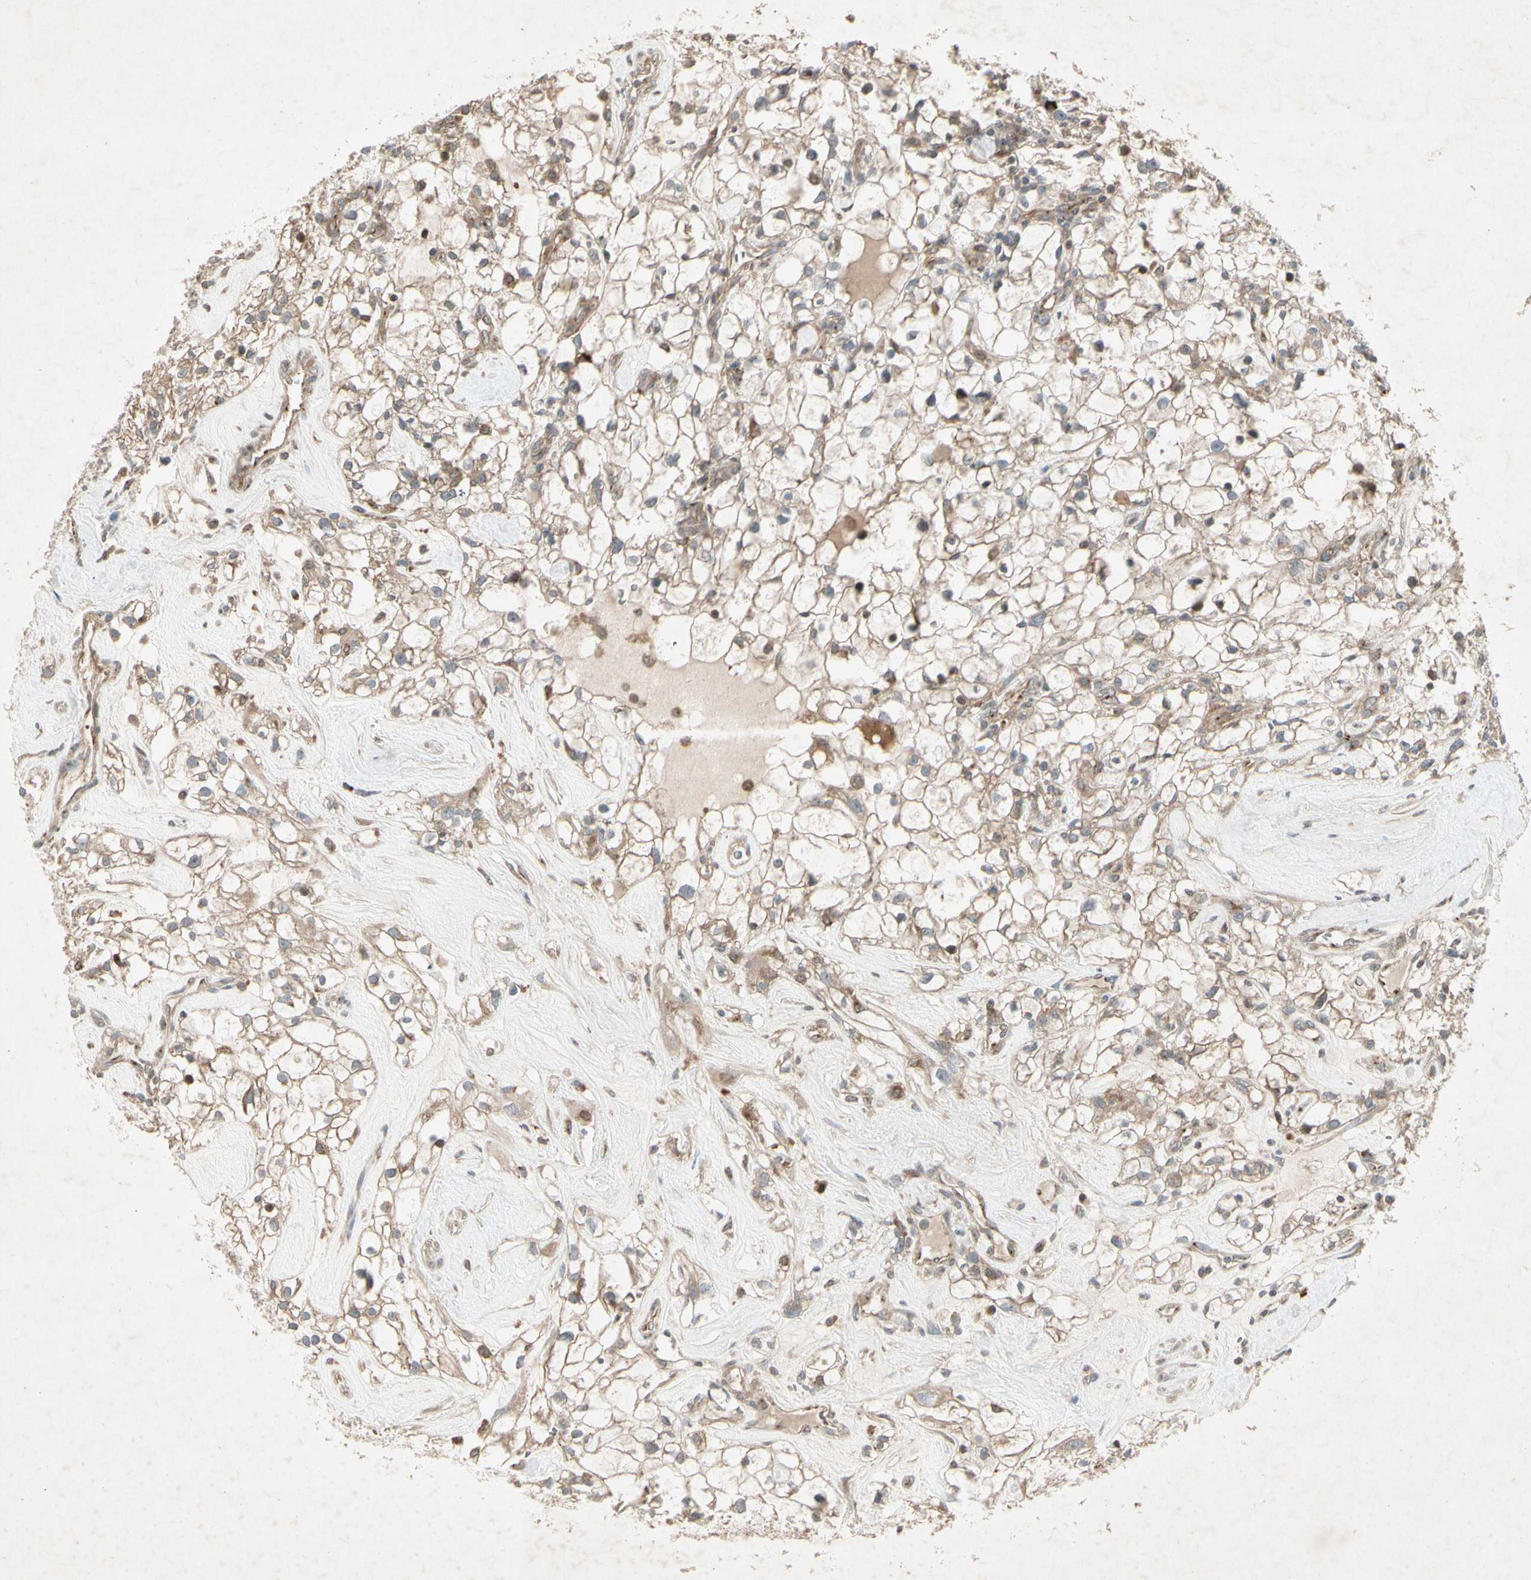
{"staining": {"intensity": "weak", "quantity": ">75%", "location": "cytoplasmic/membranous"}, "tissue": "renal cancer", "cell_type": "Tumor cells", "image_type": "cancer", "snomed": [{"axis": "morphology", "description": "Adenocarcinoma, NOS"}, {"axis": "topography", "description": "Kidney"}], "caption": "A histopathology image showing weak cytoplasmic/membranous positivity in approximately >75% of tumor cells in renal adenocarcinoma, as visualized by brown immunohistochemical staining.", "gene": "TEK", "patient": {"sex": "female", "age": 60}}